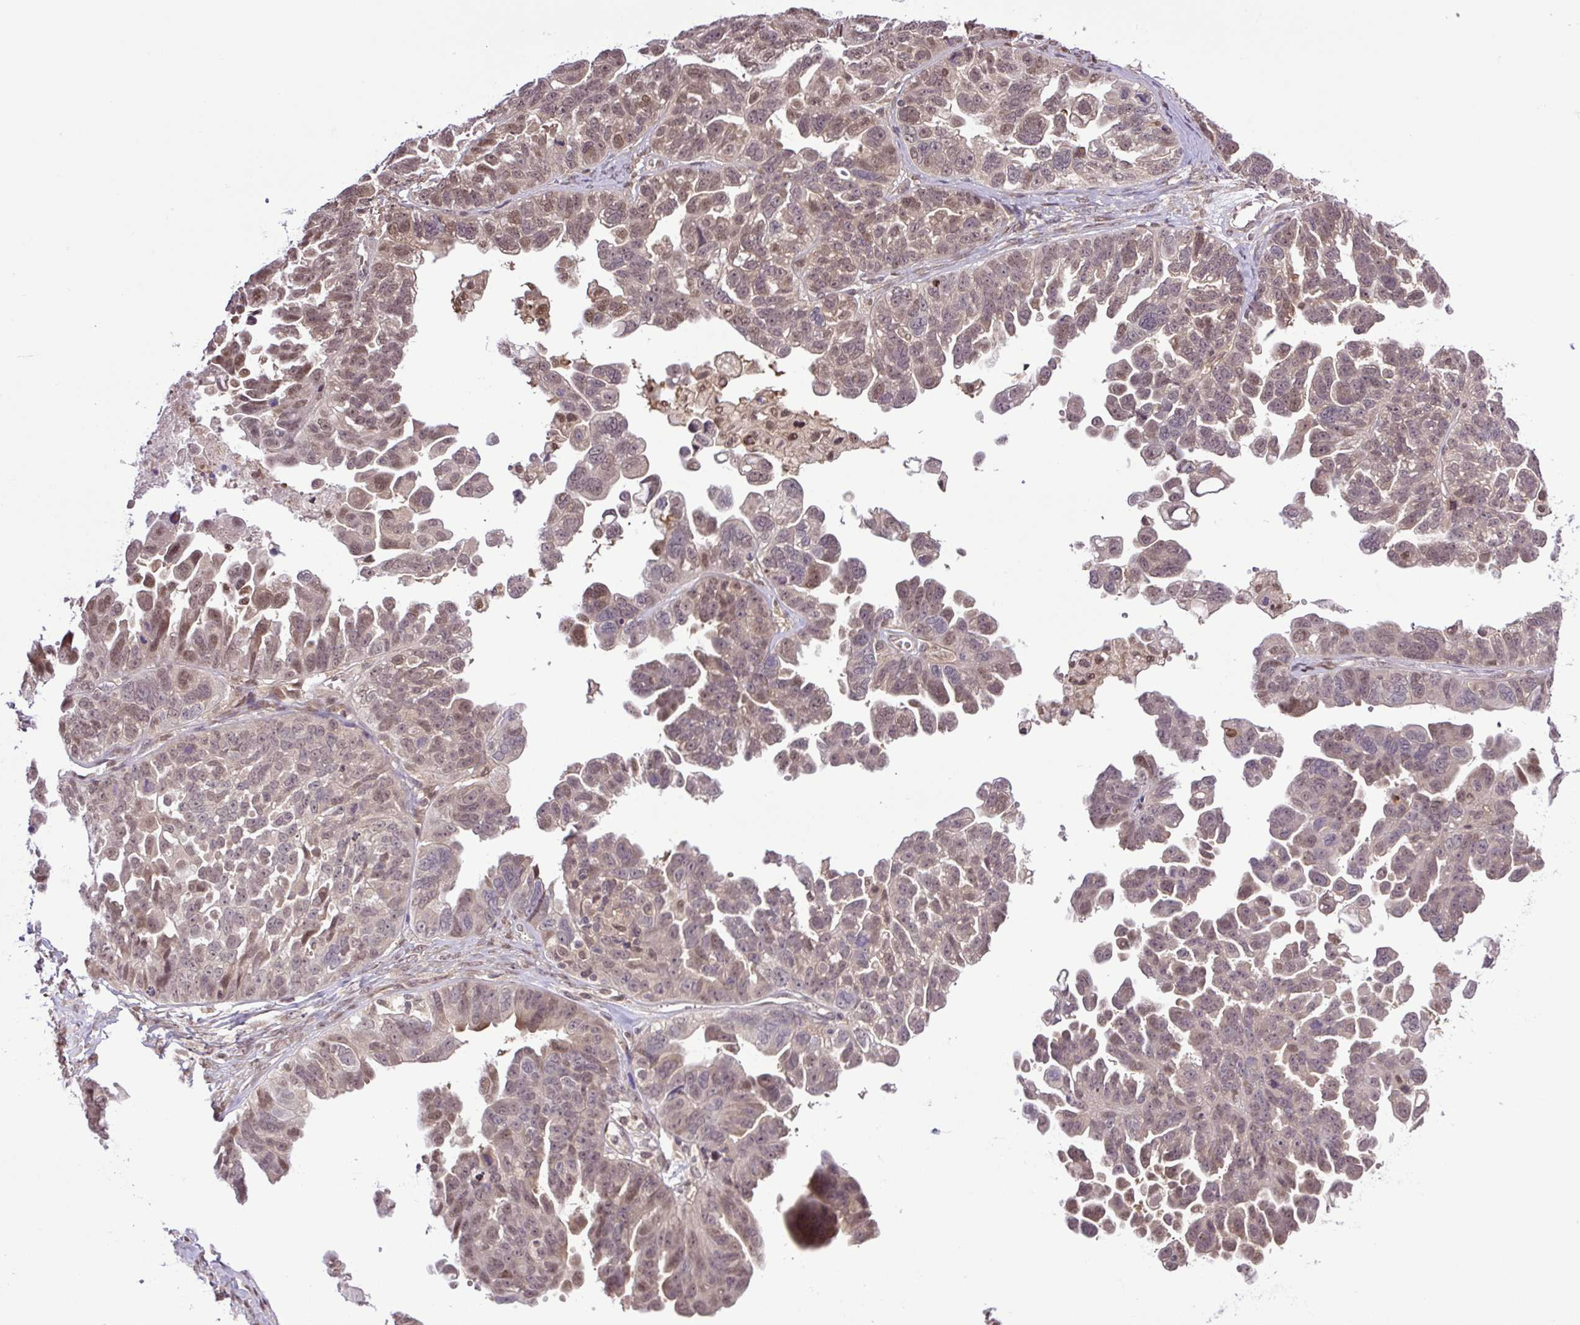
{"staining": {"intensity": "weak", "quantity": "25%-75%", "location": "nuclear"}, "tissue": "ovarian cancer", "cell_type": "Tumor cells", "image_type": "cancer", "snomed": [{"axis": "morphology", "description": "Cystadenocarcinoma, serous, NOS"}, {"axis": "topography", "description": "Ovary"}], "caption": "Protein expression analysis of ovarian cancer reveals weak nuclear positivity in about 25%-75% of tumor cells. (DAB IHC with brightfield microscopy, high magnification).", "gene": "SGTA", "patient": {"sex": "female", "age": 79}}